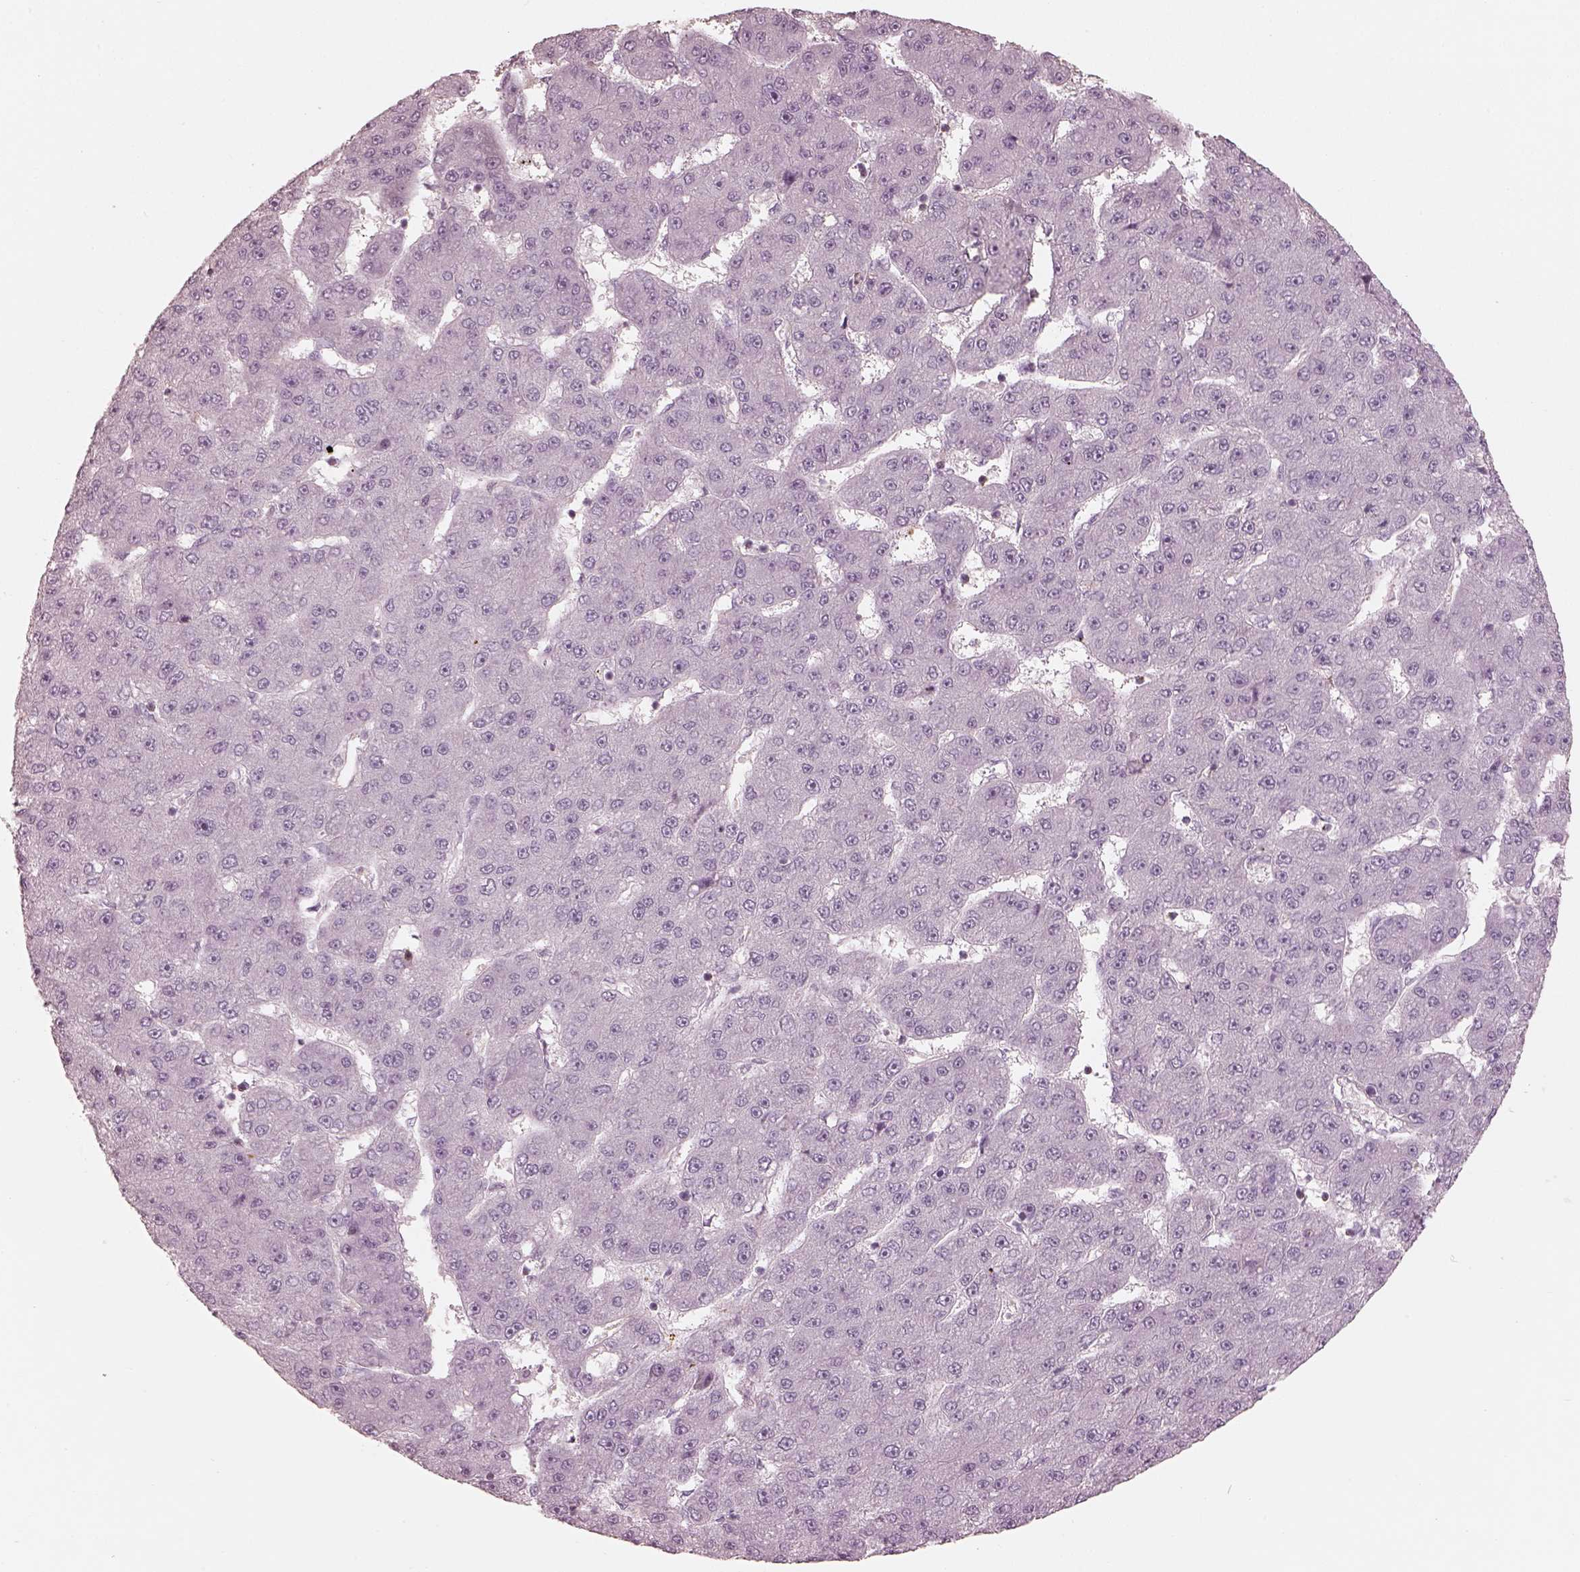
{"staining": {"intensity": "negative", "quantity": "none", "location": "none"}, "tissue": "liver cancer", "cell_type": "Tumor cells", "image_type": "cancer", "snomed": [{"axis": "morphology", "description": "Carcinoma, Hepatocellular, NOS"}, {"axis": "topography", "description": "Liver"}], "caption": "IHC micrograph of neoplastic tissue: hepatocellular carcinoma (liver) stained with DAB (3,3'-diaminobenzidine) demonstrates no significant protein positivity in tumor cells.", "gene": "PRLHR", "patient": {"sex": "male", "age": 67}}